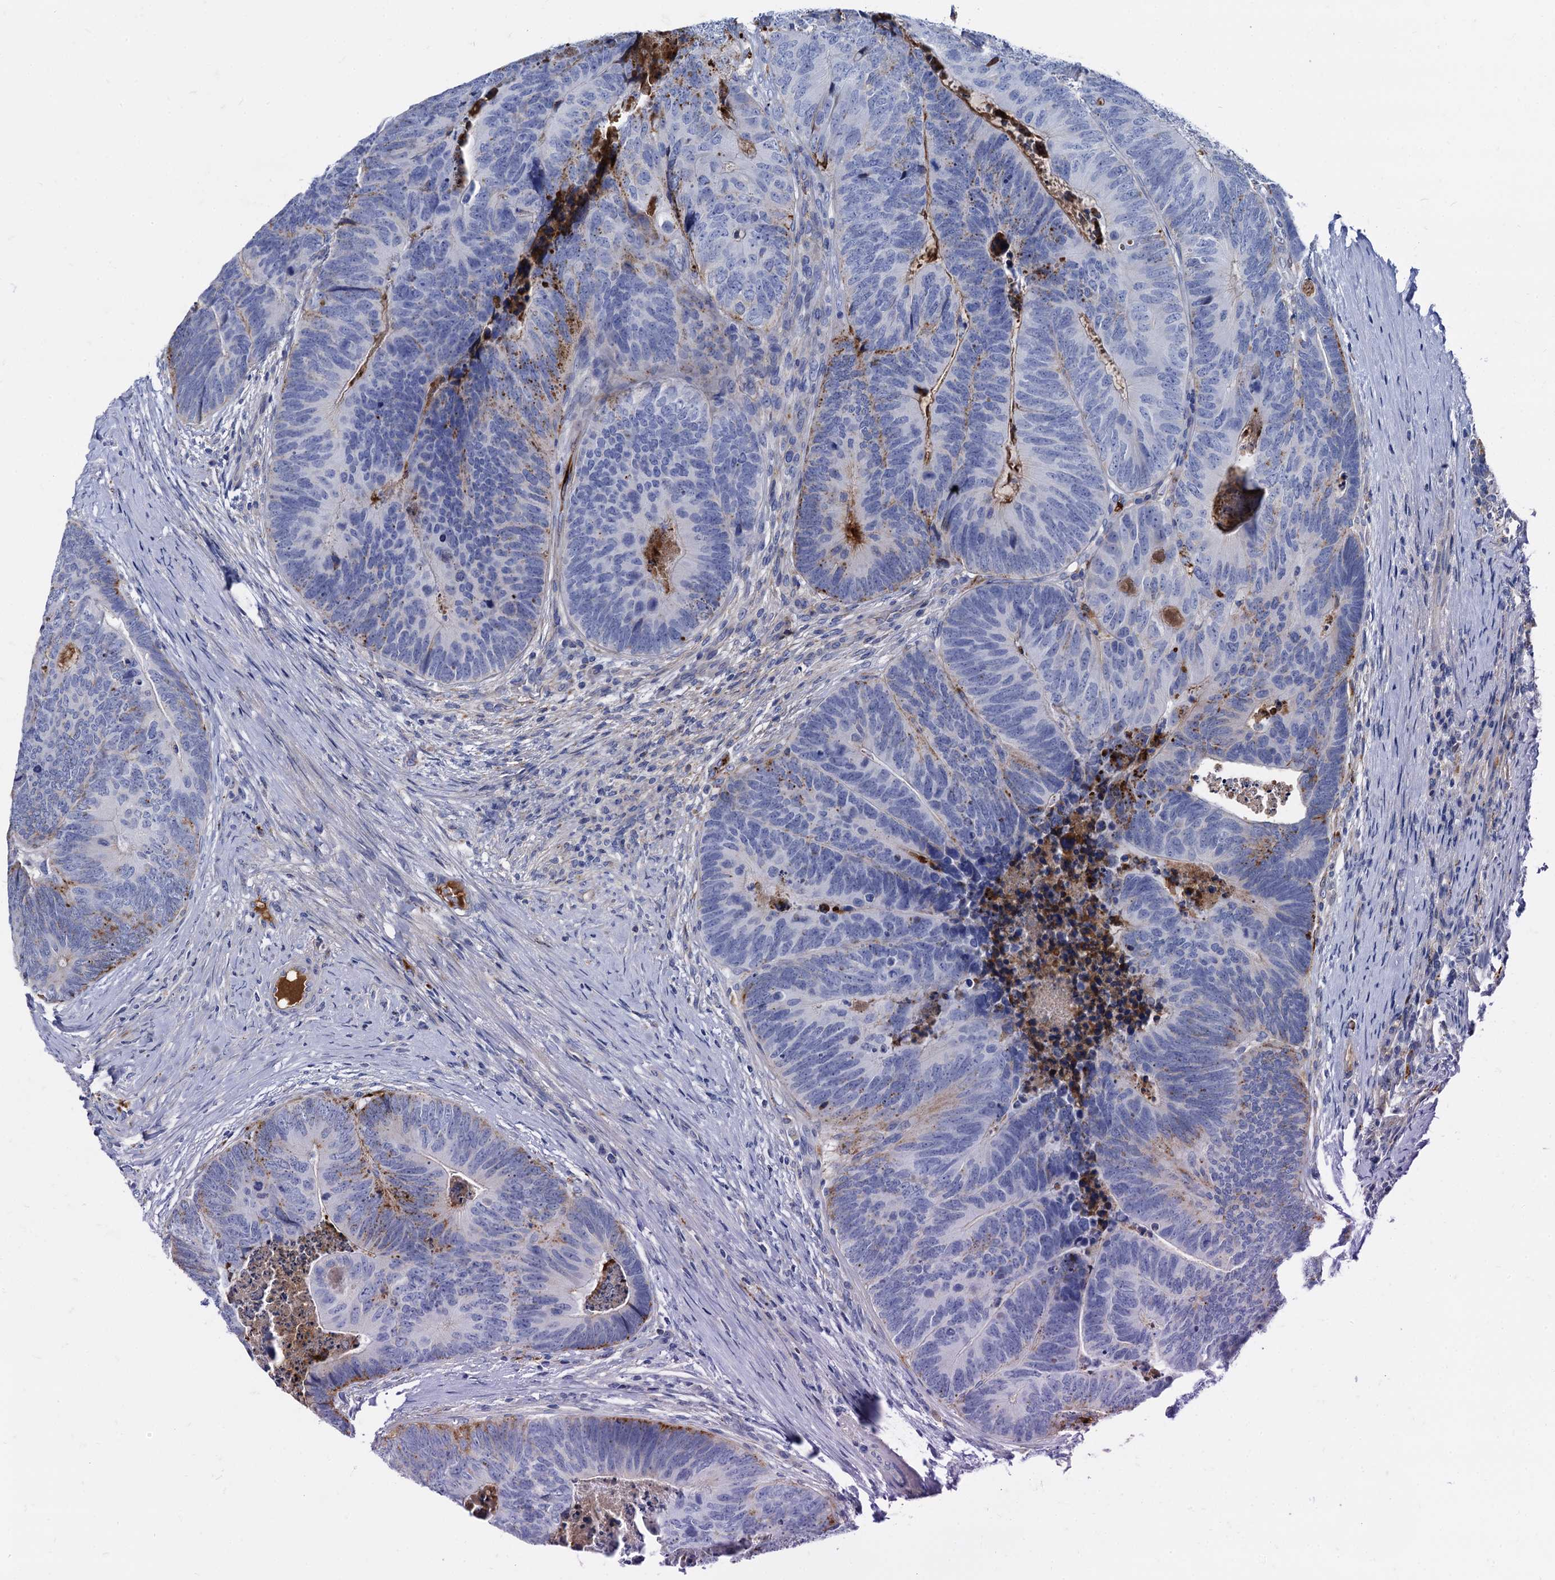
{"staining": {"intensity": "moderate", "quantity": "<25%", "location": "cytoplasmic/membranous"}, "tissue": "colorectal cancer", "cell_type": "Tumor cells", "image_type": "cancer", "snomed": [{"axis": "morphology", "description": "Adenocarcinoma, NOS"}, {"axis": "topography", "description": "Colon"}], "caption": "A micrograph of human colorectal cancer stained for a protein demonstrates moderate cytoplasmic/membranous brown staining in tumor cells. (DAB (3,3'-diaminobenzidine) IHC, brown staining for protein, blue staining for nuclei).", "gene": "APOD", "patient": {"sex": "female", "age": 67}}